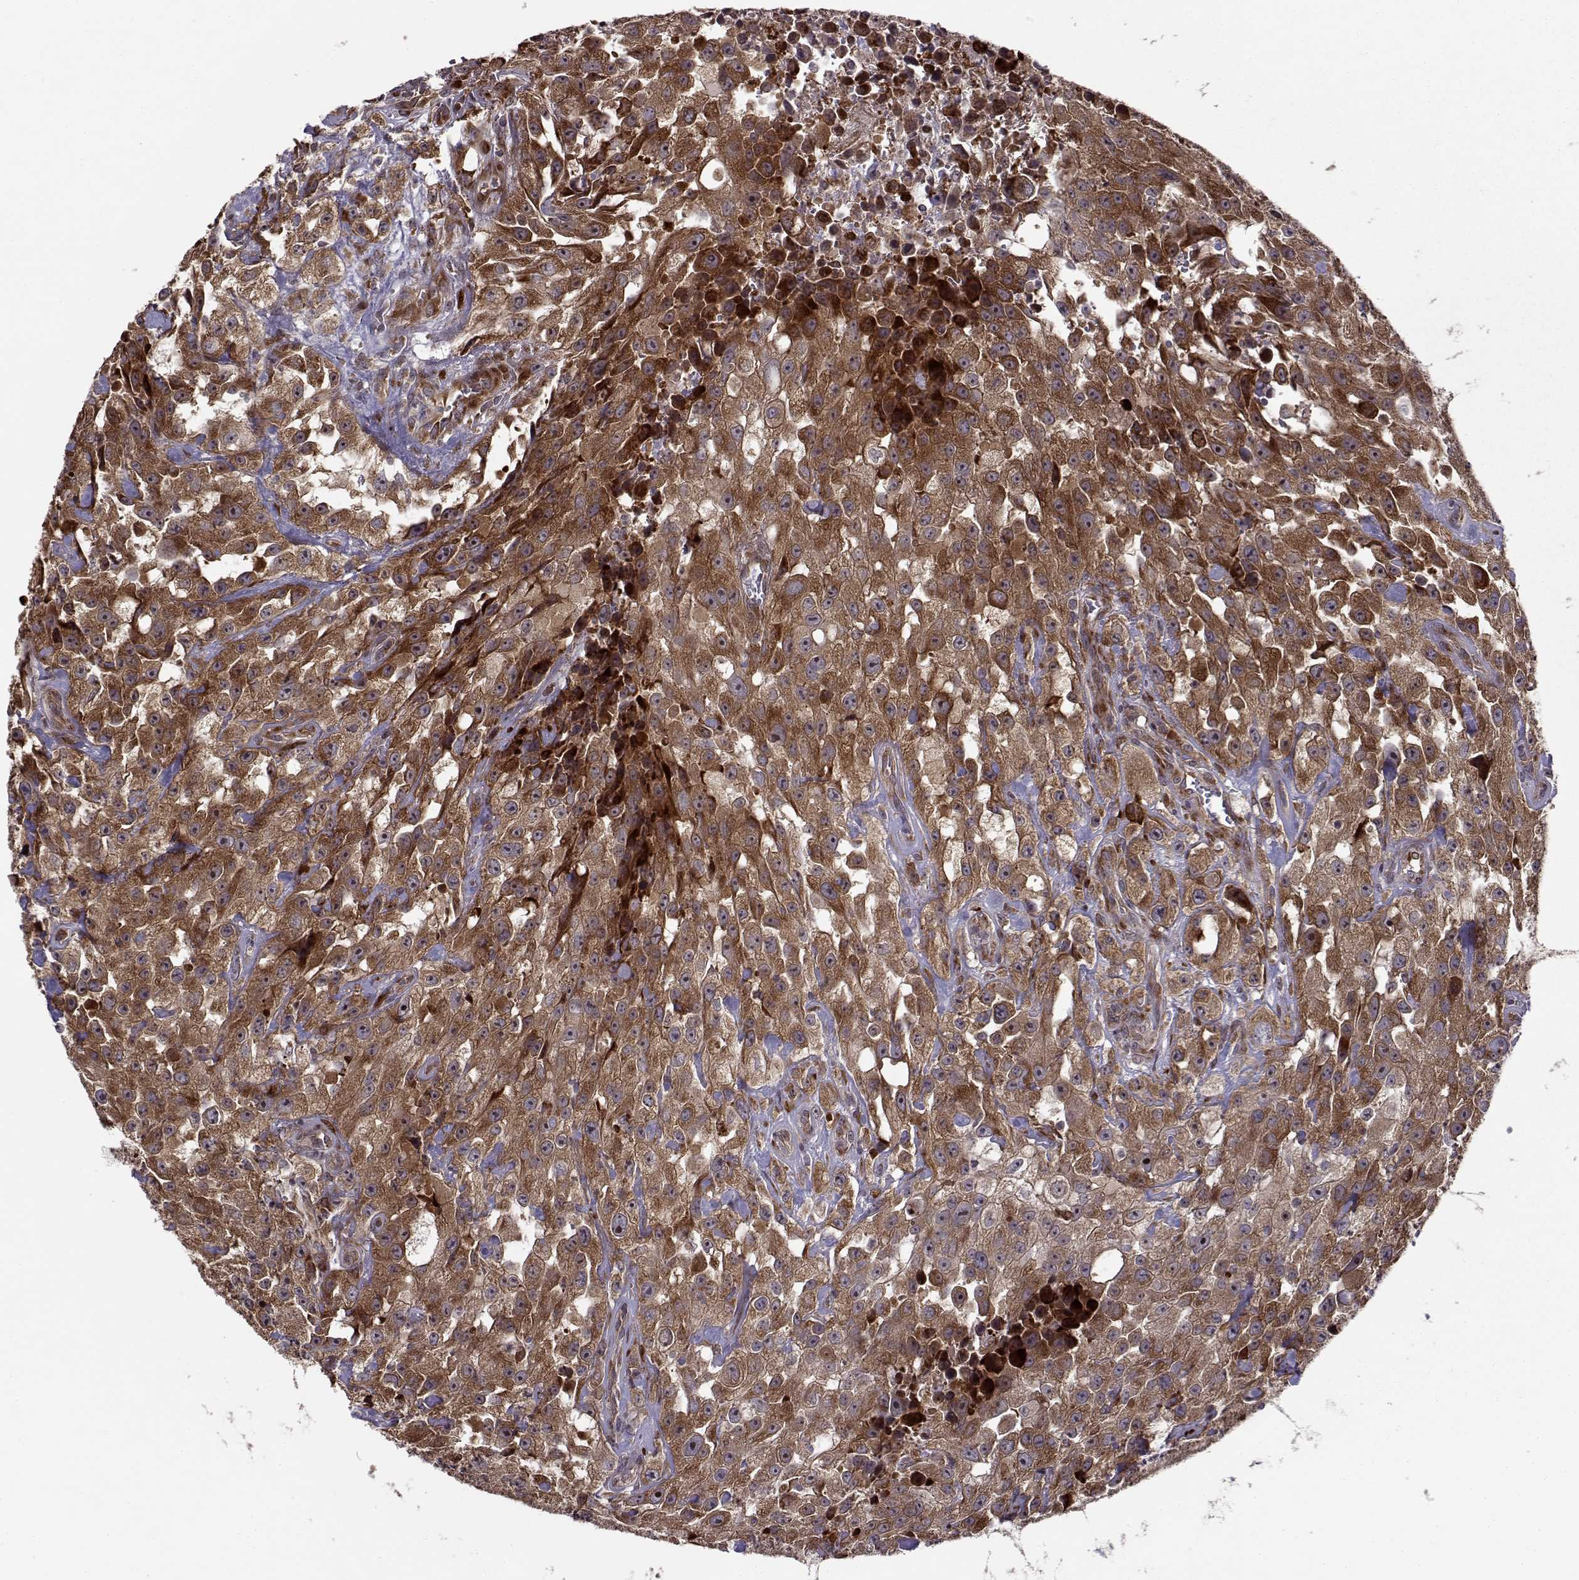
{"staining": {"intensity": "strong", "quantity": ">75%", "location": "cytoplasmic/membranous"}, "tissue": "urothelial cancer", "cell_type": "Tumor cells", "image_type": "cancer", "snomed": [{"axis": "morphology", "description": "Urothelial carcinoma, High grade"}, {"axis": "topography", "description": "Urinary bladder"}], "caption": "Tumor cells exhibit high levels of strong cytoplasmic/membranous expression in about >75% of cells in human high-grade urothelial carcinoma.", "gene": "RPL31", "patient": {"sex": "male", "age": 79}}